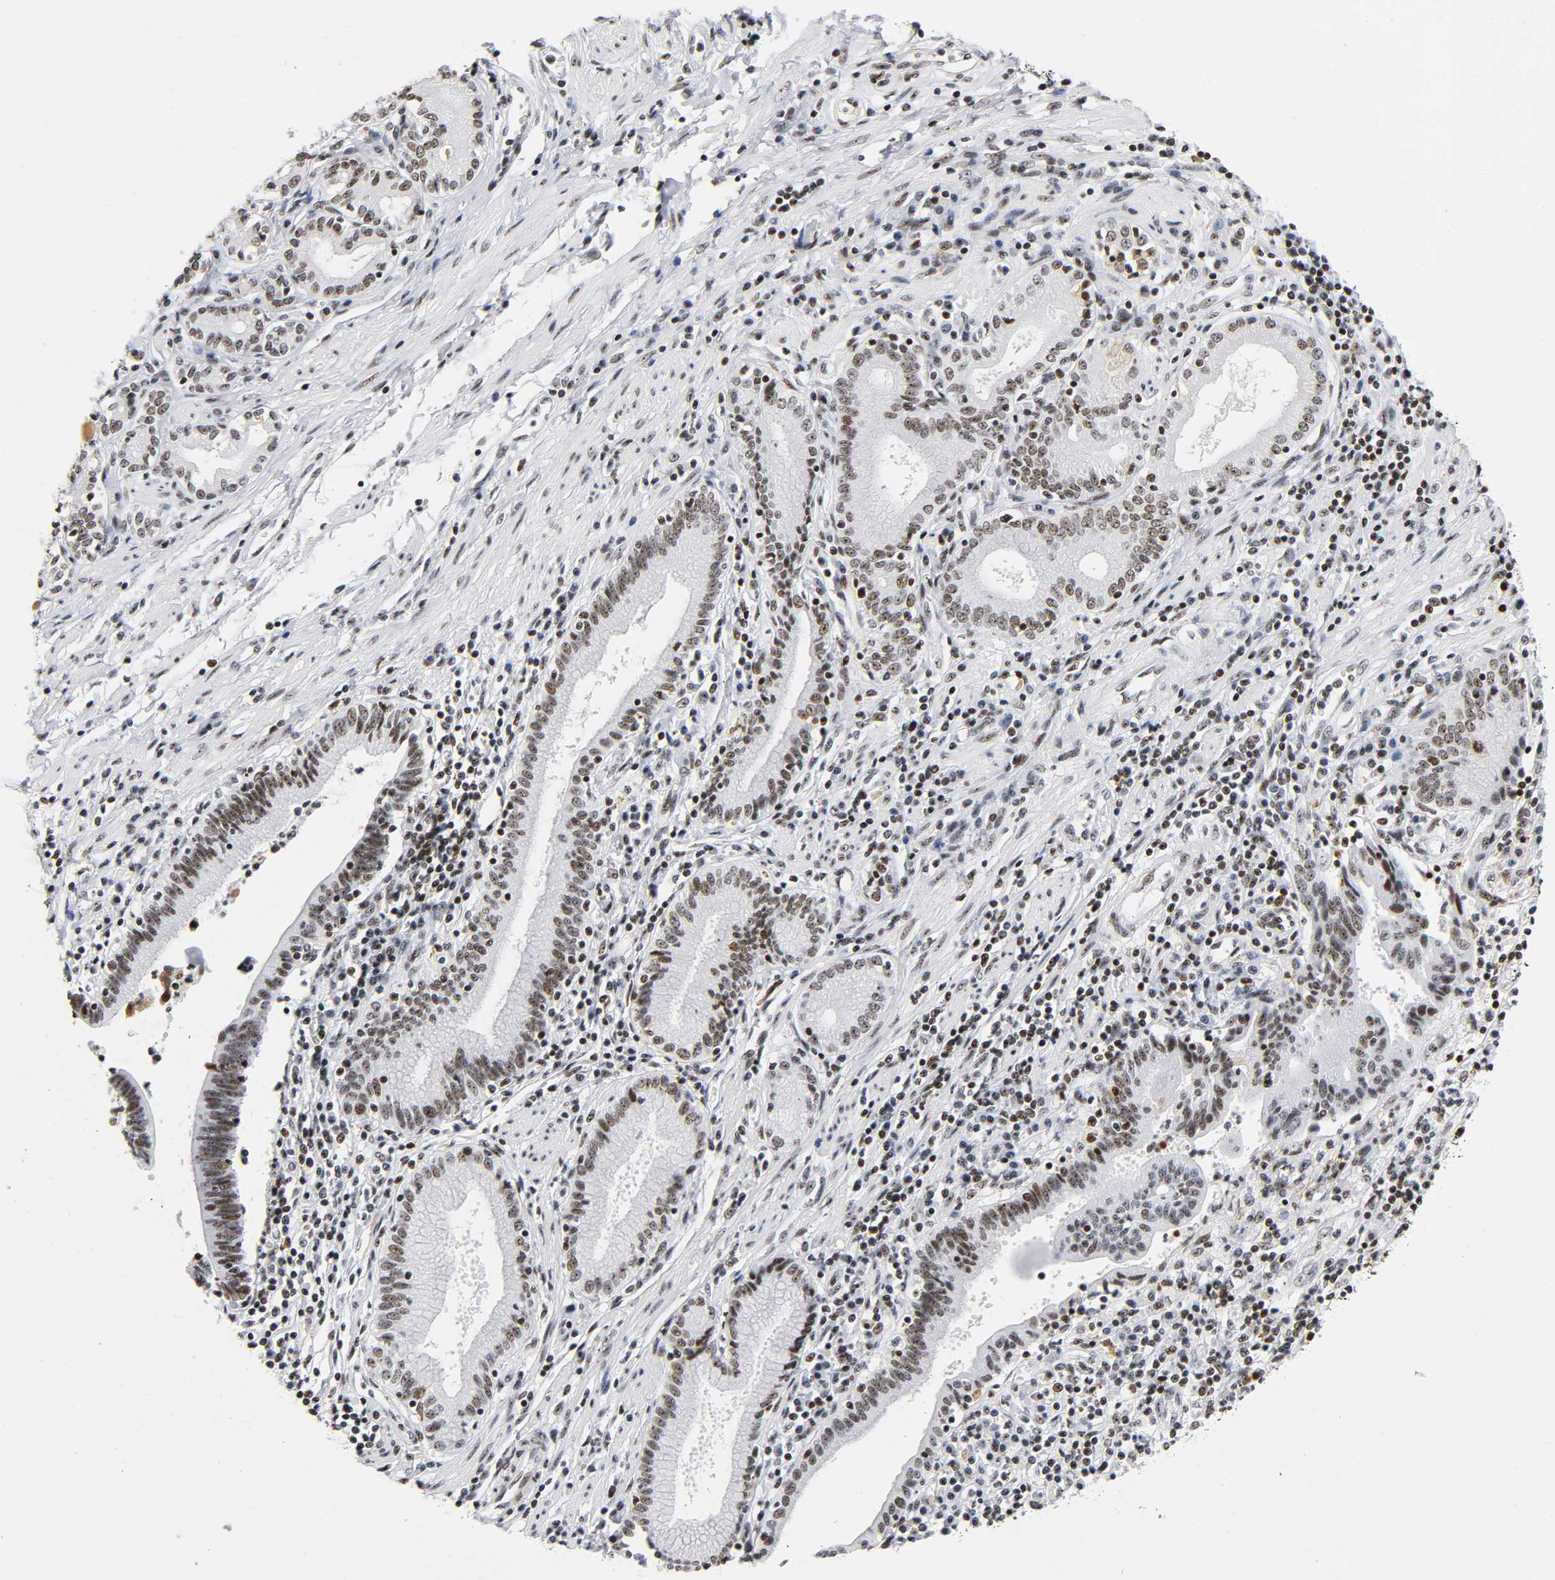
{"staining": {"intensity": "moderate", "quantity": ">75%", "location": "nuclear"}, "tissue": "pancreatic cancer", "cell_type": "Tumor cells", "image_type": "cancer", "snomed": [{"axis": "morphology", "description": "Adenocarcinoma, NOS"}, {"axis": "topography", "description": "Pancreas"}], "caption": "Immunohistochemistry micrograph of neoplastic tissue: human adenocarcinoma (pancreatic) stained using immunohistochemistry demonstrates medium levels of moderate protein expression localized specifically in the nuclear of tumor cells, appearing as a nuclear brown color.", "gene": "UBTF", "patient": {"sex": "female", "age": 48}}